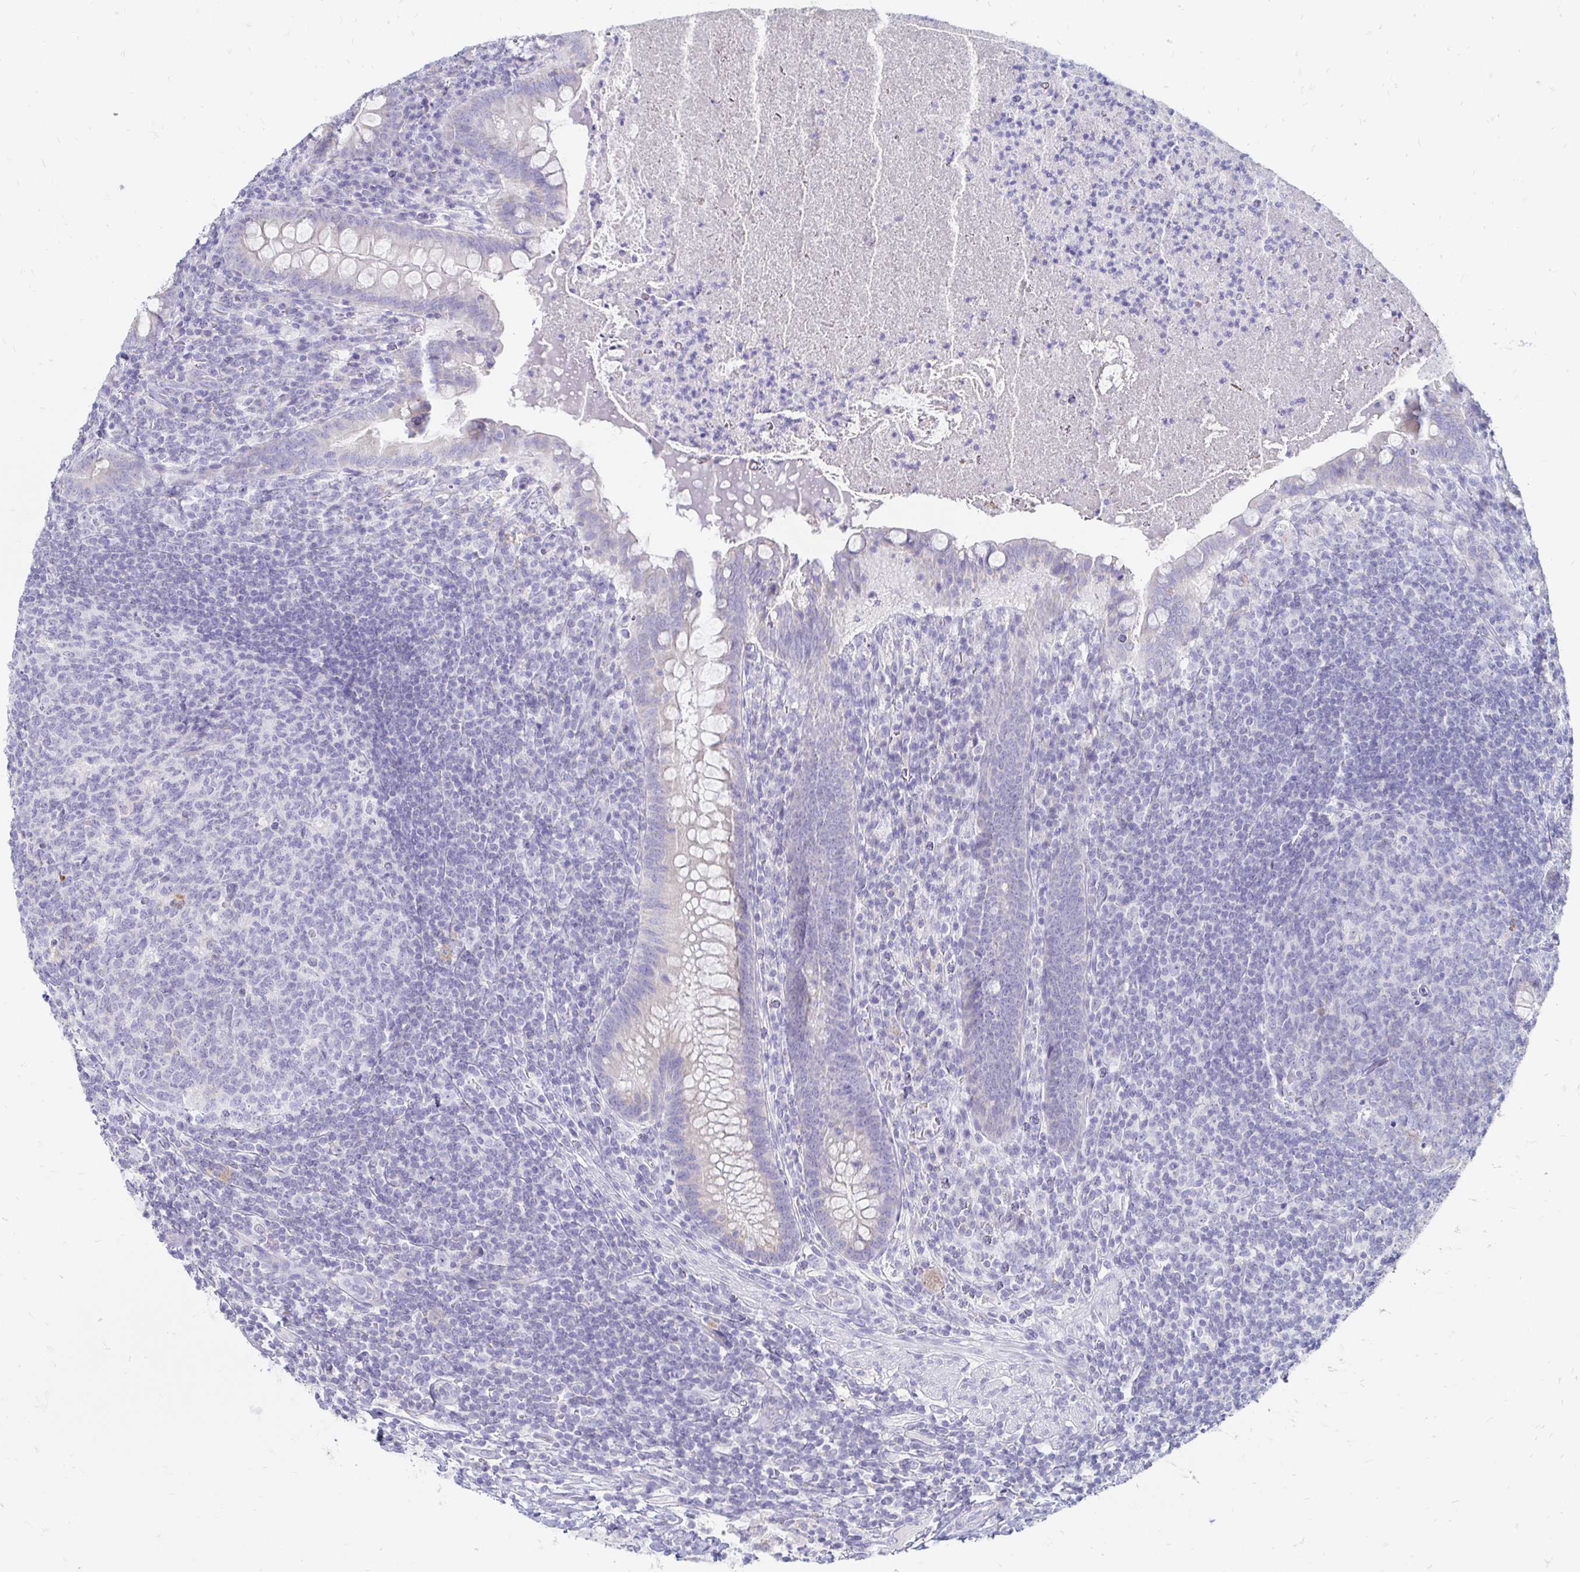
{"staining": {"intensity": "negative", "quantity": "none", "location": "none"}, "tissue": "appendix", "cell_type": "Glandular cells", "image_type": "normal", "snomed": [{"axis": "morphology", "description": "Normal tissue, NOS"}, {"axis": "topography", "description": "Appendix"}], "caption": "Photomicrograph shows no significant protein expression in glandular cells of unremarkable appendix. (DAB (3,3'-diaminobenzidine) immunohistochemistry visualized using brightfield microscopy, high magnification).", "gene": "PEG10", "patient": {"sex": "male", "age": 47}}